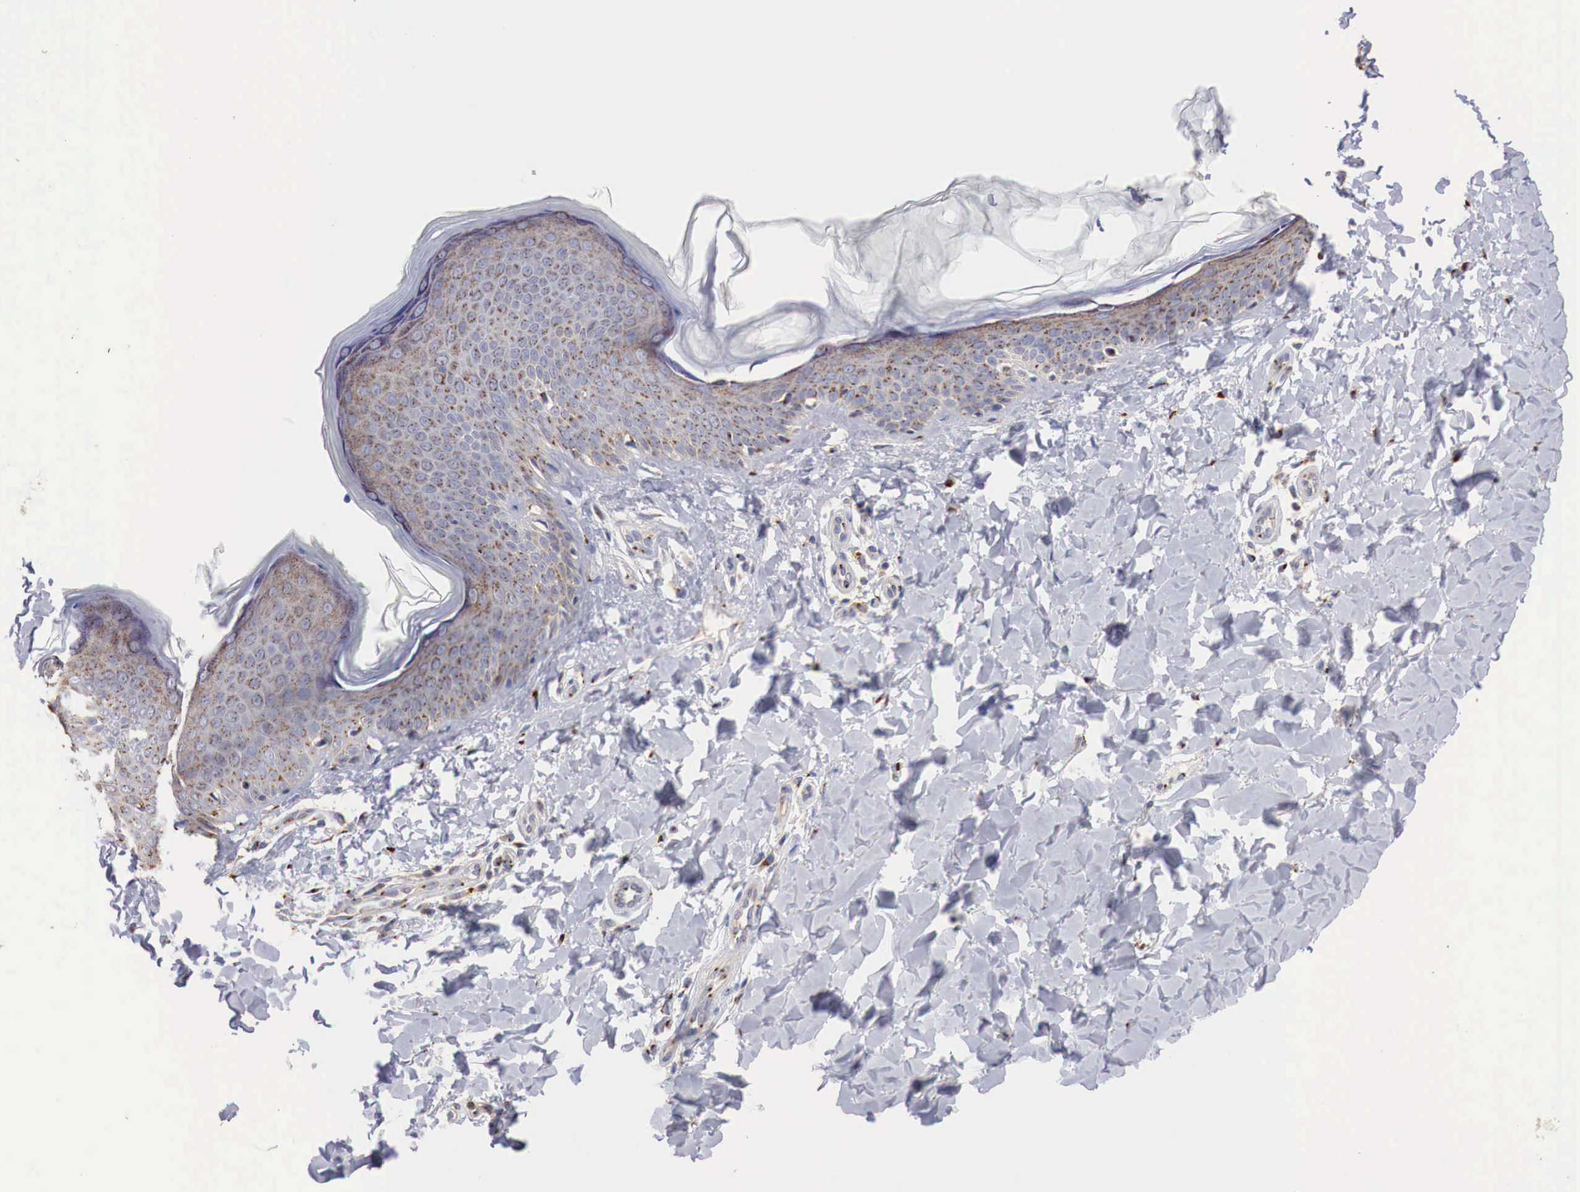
{"staining": {"intensity": "moderate", "quantity": "25%-75%", "location": "cytoplasmic/membranous"}, "tissue": "skin", "cell_type": "Fibroblasts", "image_type": "normal", "snomed": [{"axis": "morphology", "description": "Normal tissue, NOS"}, {"axis": "topography", "description": "Skin"}], "caption": "Skin stained for a protein (brown) exhibits moderate cytoplasmic/membranous positive expression in about 25%-75% of fibroblasts.", "gene": "SYAP1", "patient": {"sex": "female", "age": 17}}